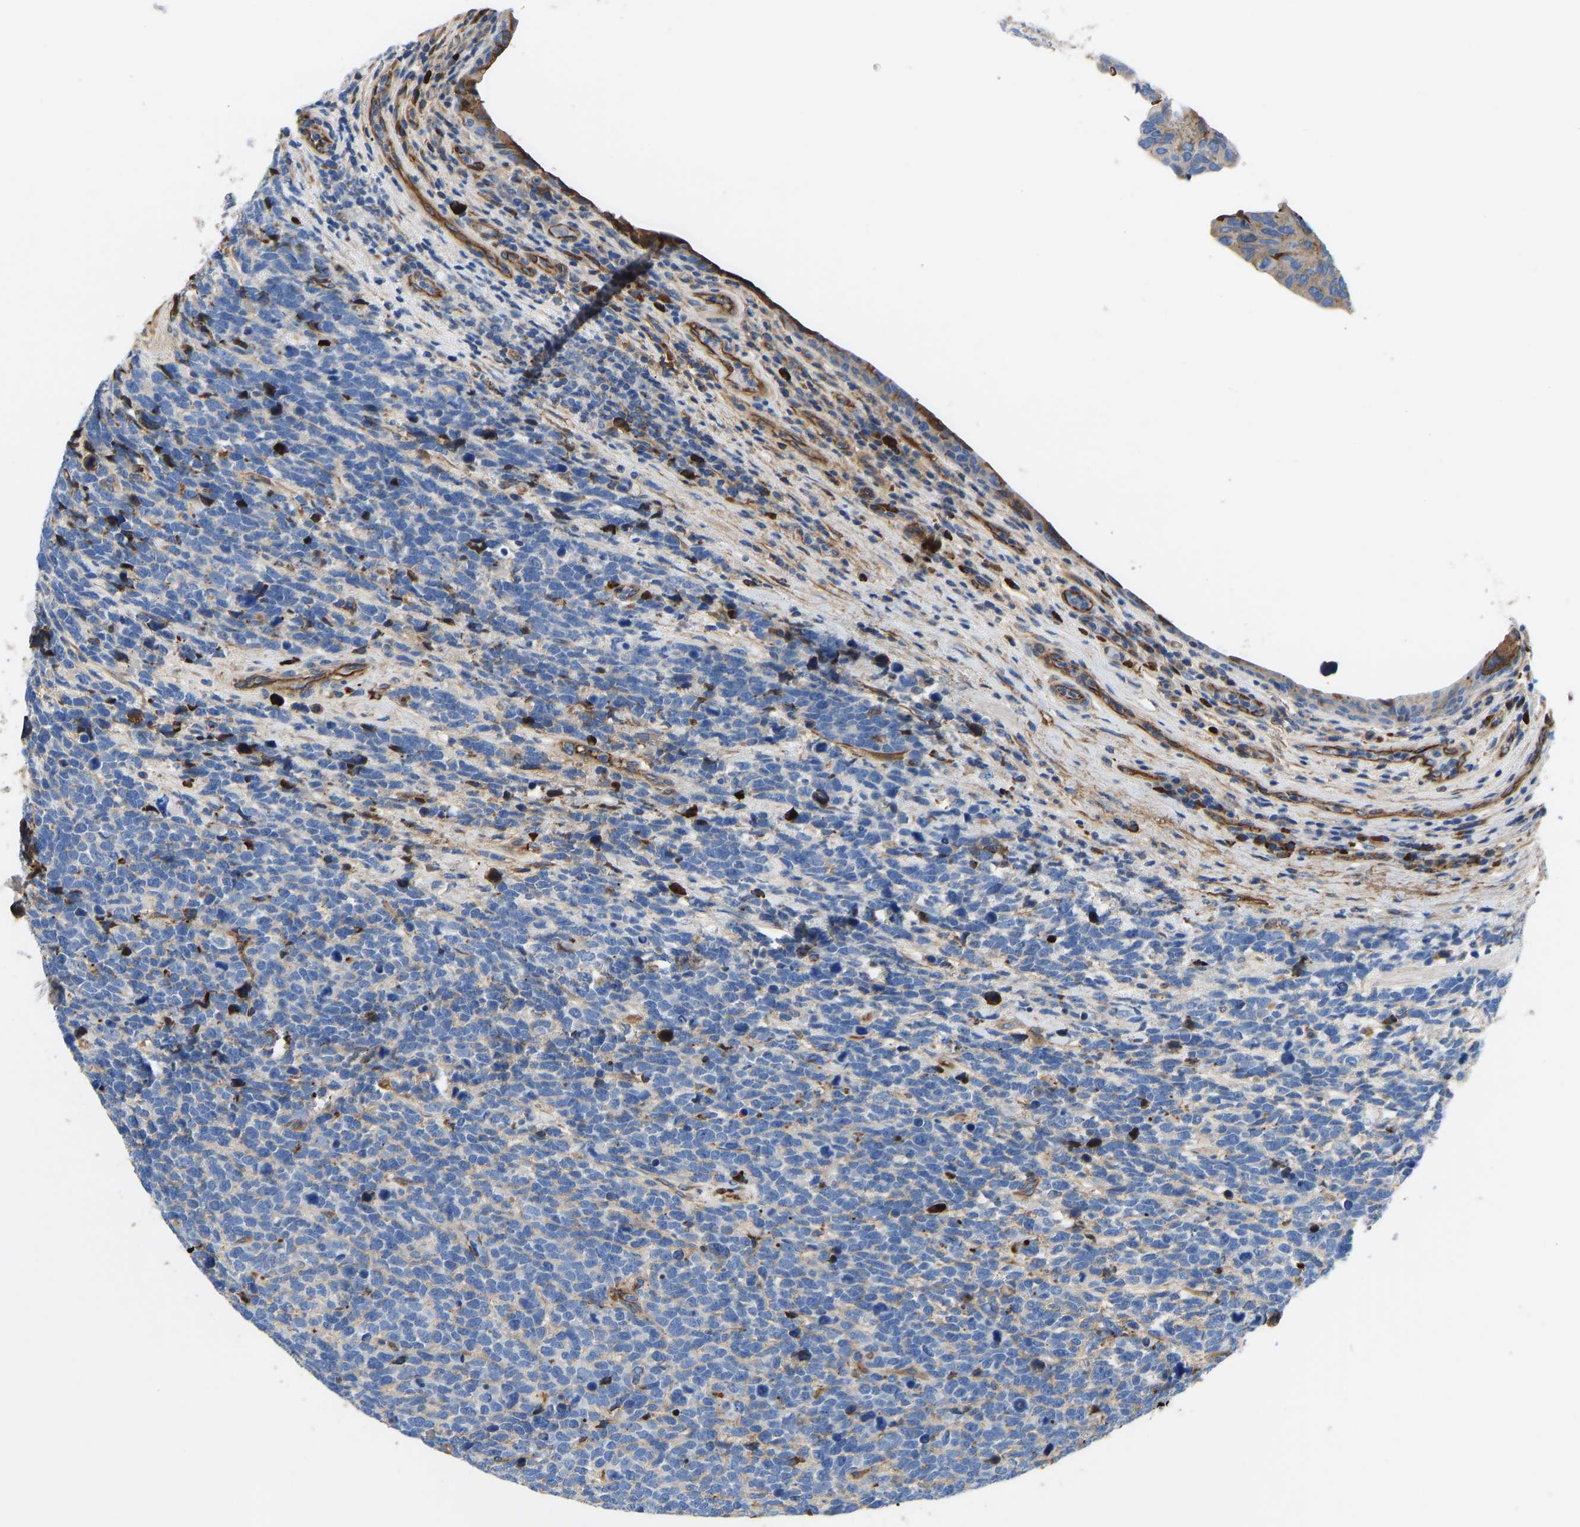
{"staining": {"intensity": "negative", "quantity": "none", "location": "none"}, "tissue": "urothelial cancer", "cell_type": "Tumor cells", "image_type": "cancer", "snomed": [{"axis": "morphology", "description": "Urothelial carcinoma, High grade"}, {"axis": "topography", "description": "Urinary bladder"}], "caption": "This is a photomicrograph of IHC staining of urothelial carcinoma (high-grade), which shows no expression in tumor cells.", "gene": "HSPG2", "patient": {"sex": "female", "age": 82}}